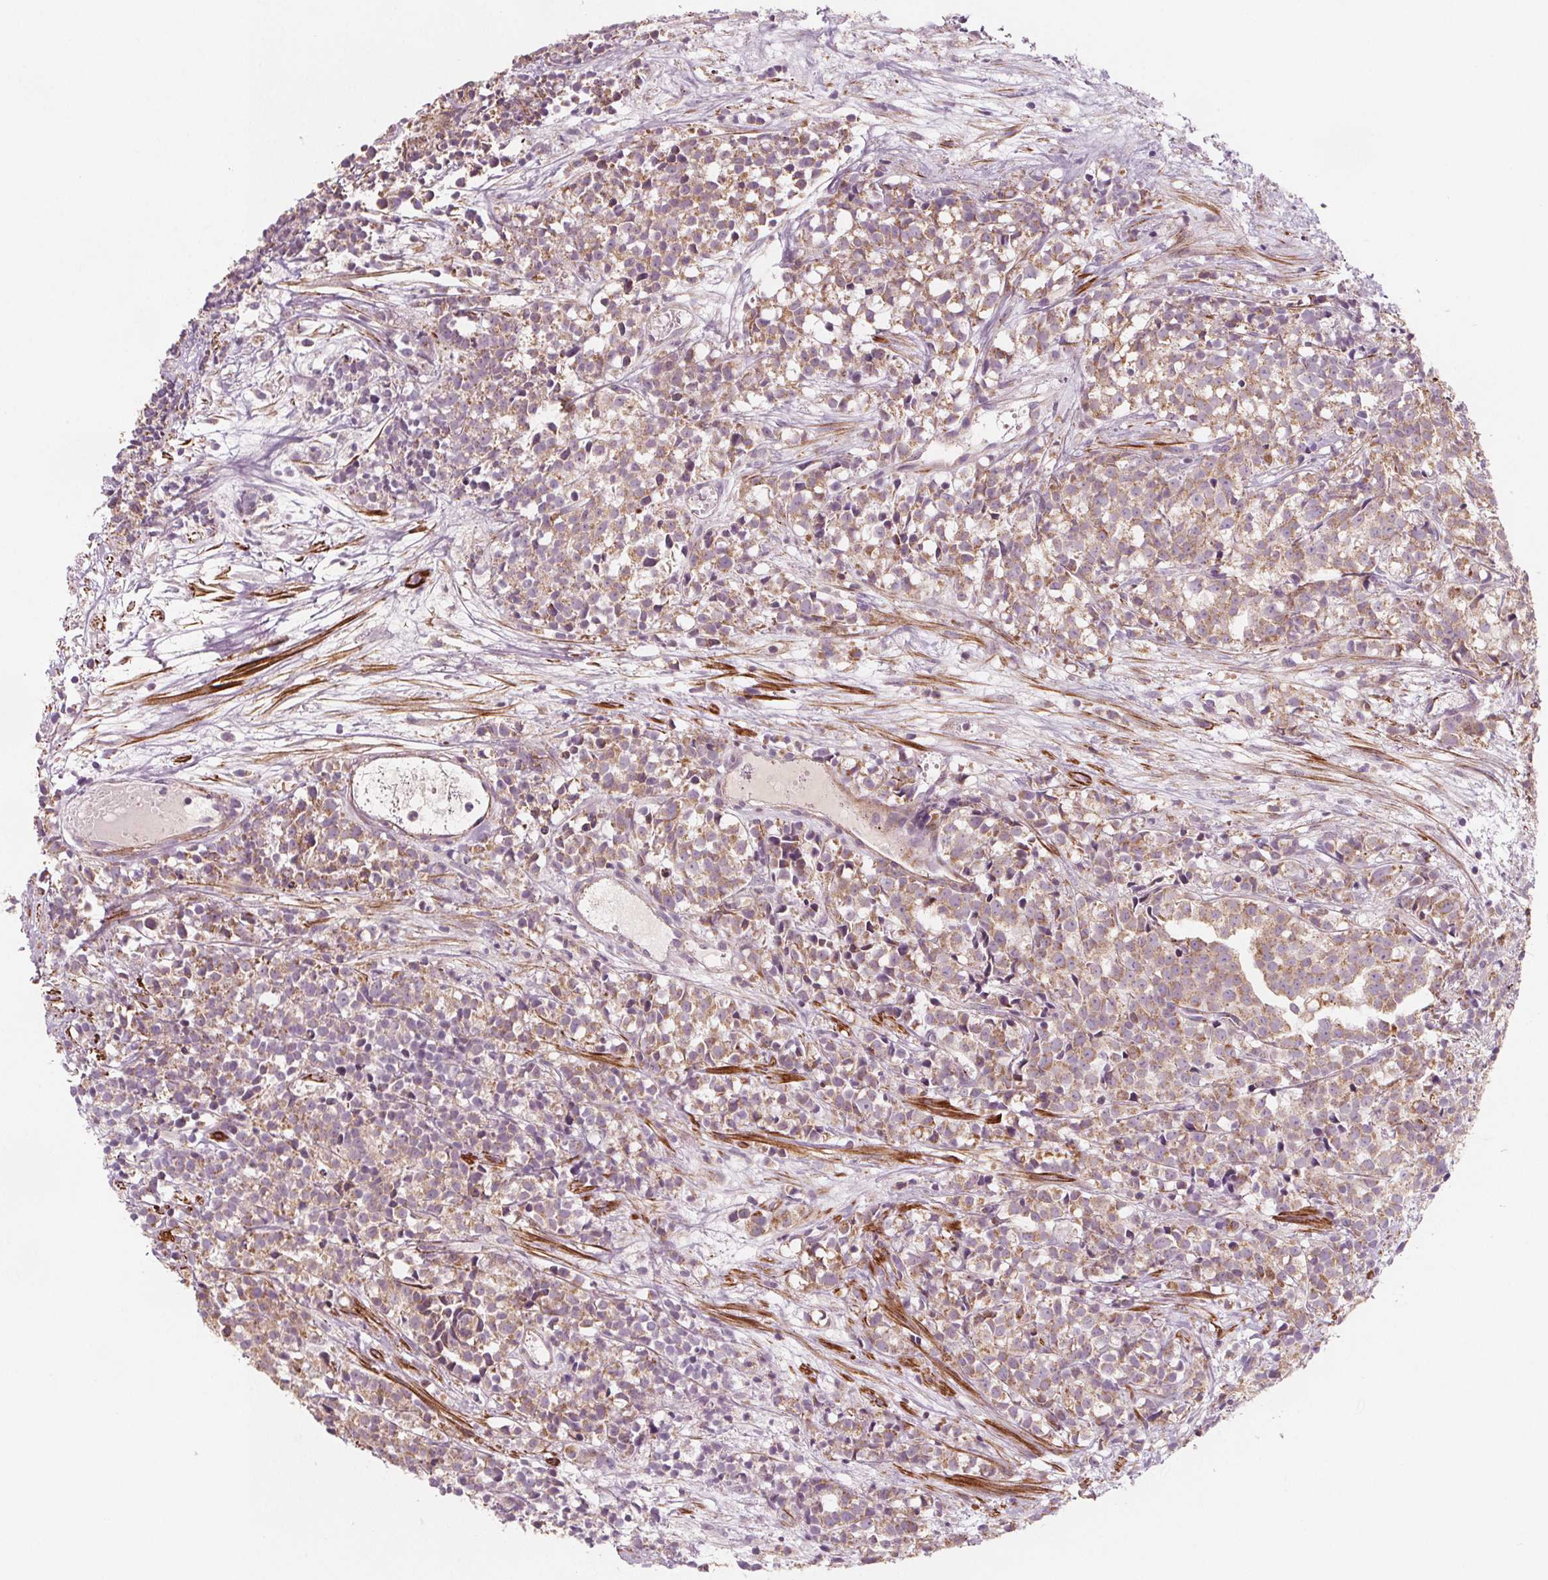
{"staining": {"intensity": "weak", "quantity": ">75%", "location": "cytoplasmic/membranous"}, "tissue": "prostate cancer", "cell_type": "Tumor cells", "image_type": "cancer", "snomed": [{"axis": "morphology", "description": "Adenocarcinoma, High grade"}, {"axis": "topography", "description": "Prostate"}], "caption": "An image of prostate cancer (adenocarcinoma (high-grade)) stained for a protein reveals weak cytoplasmic/membranous brown staining in tumor cells.", "gene": "ADAM33", "patient": {"sex": "male", "age": 58}}